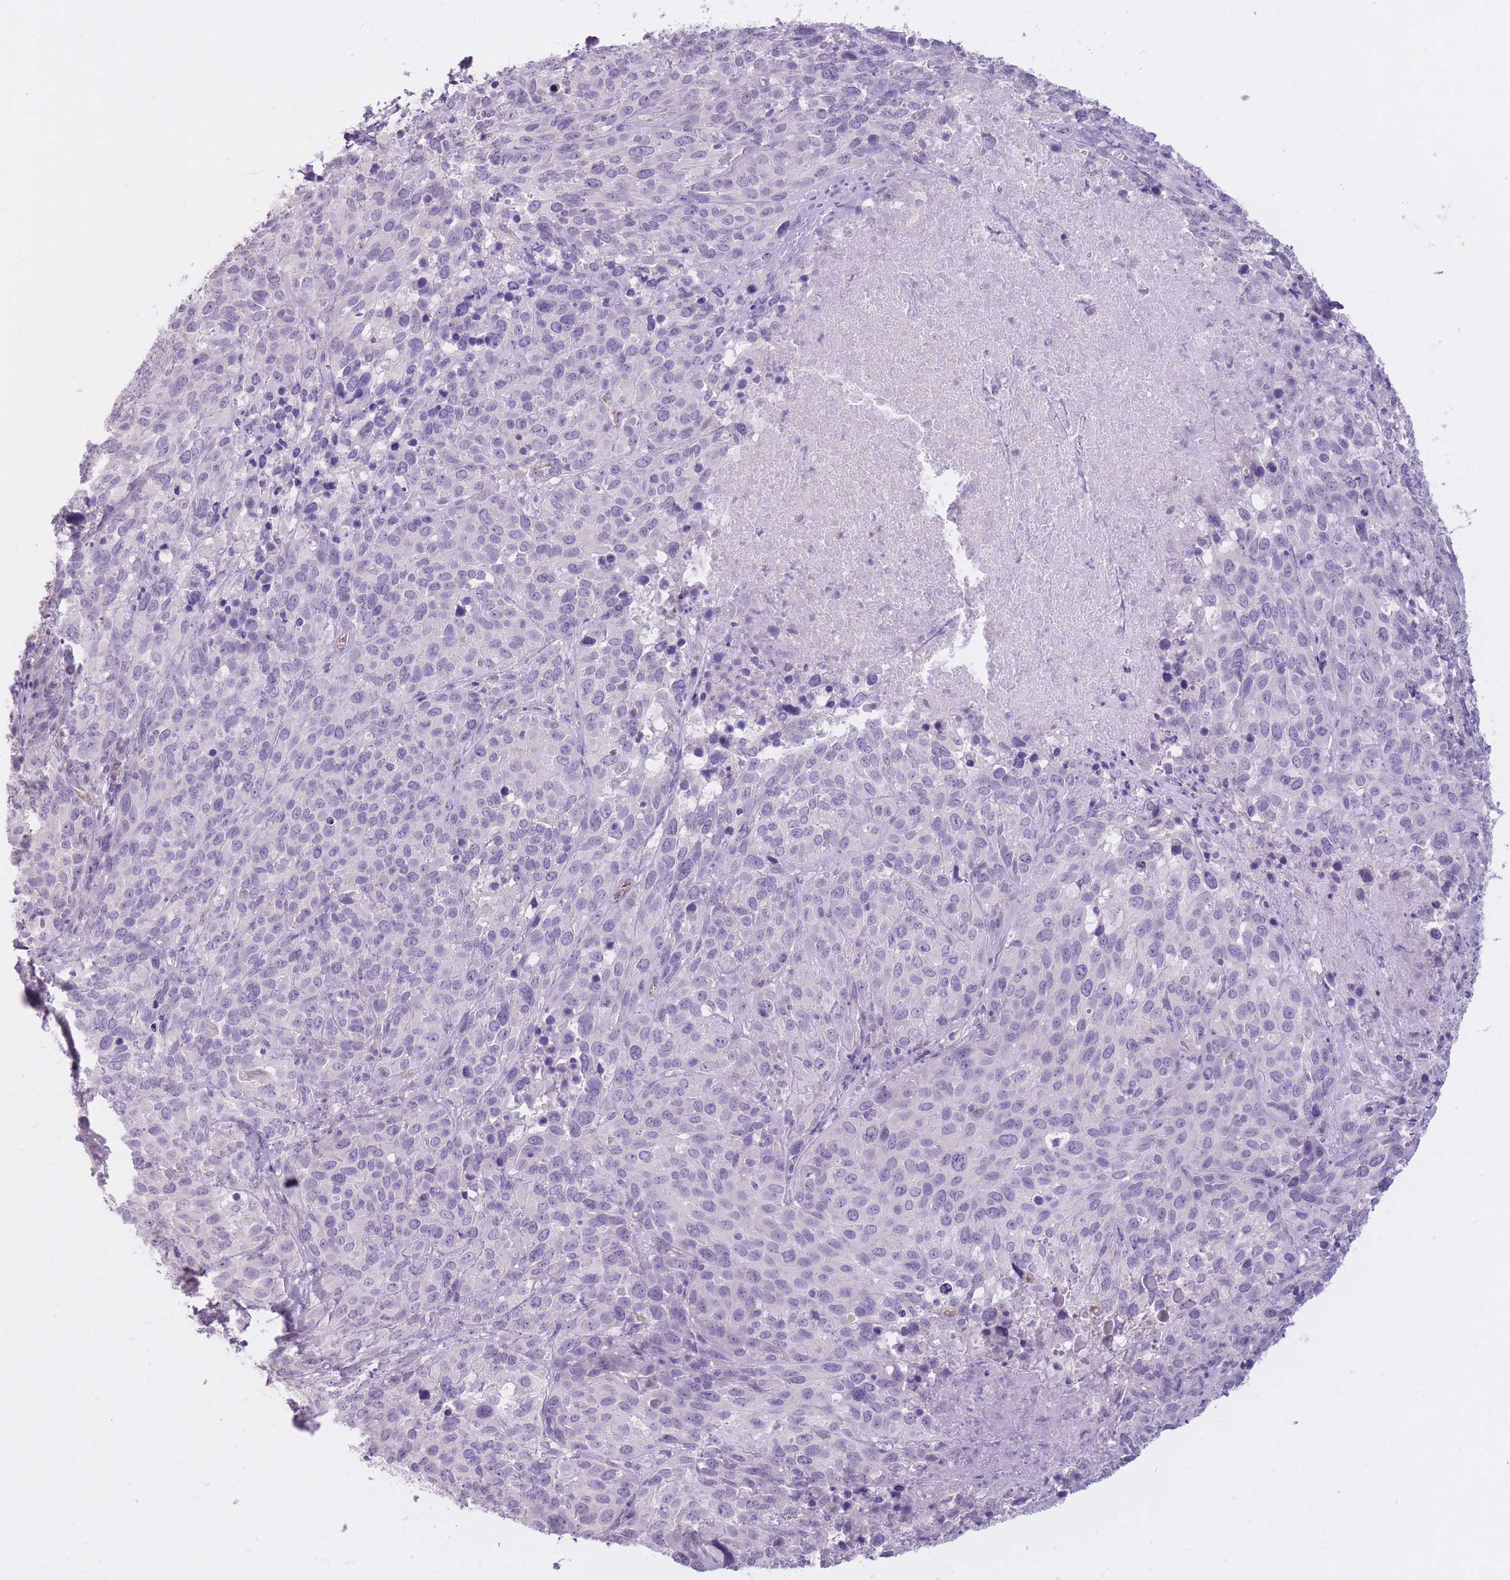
{"staining": {"intensity": "negative", "quantity": "none", "location": "none"}, "tissue": "cervical cancer", "cell_type": "Tumor cells", "image_type": "cancer", "snomed": [{"axis": "morphology", "description": "Squamous cell carcinoma, NOS"}, {"axis": "topography", "description": "Cervix"}], "caption": "Immunohistochemistry photomicrograph of human cervical cancer stained for a protein (brown), which reveals no expression in tumor cells. (DAB (3,3'-diaminobenzidine) IHC, high magnification).", "gene": "RNF170", "patient": {"sex": "female", "age": 51}}